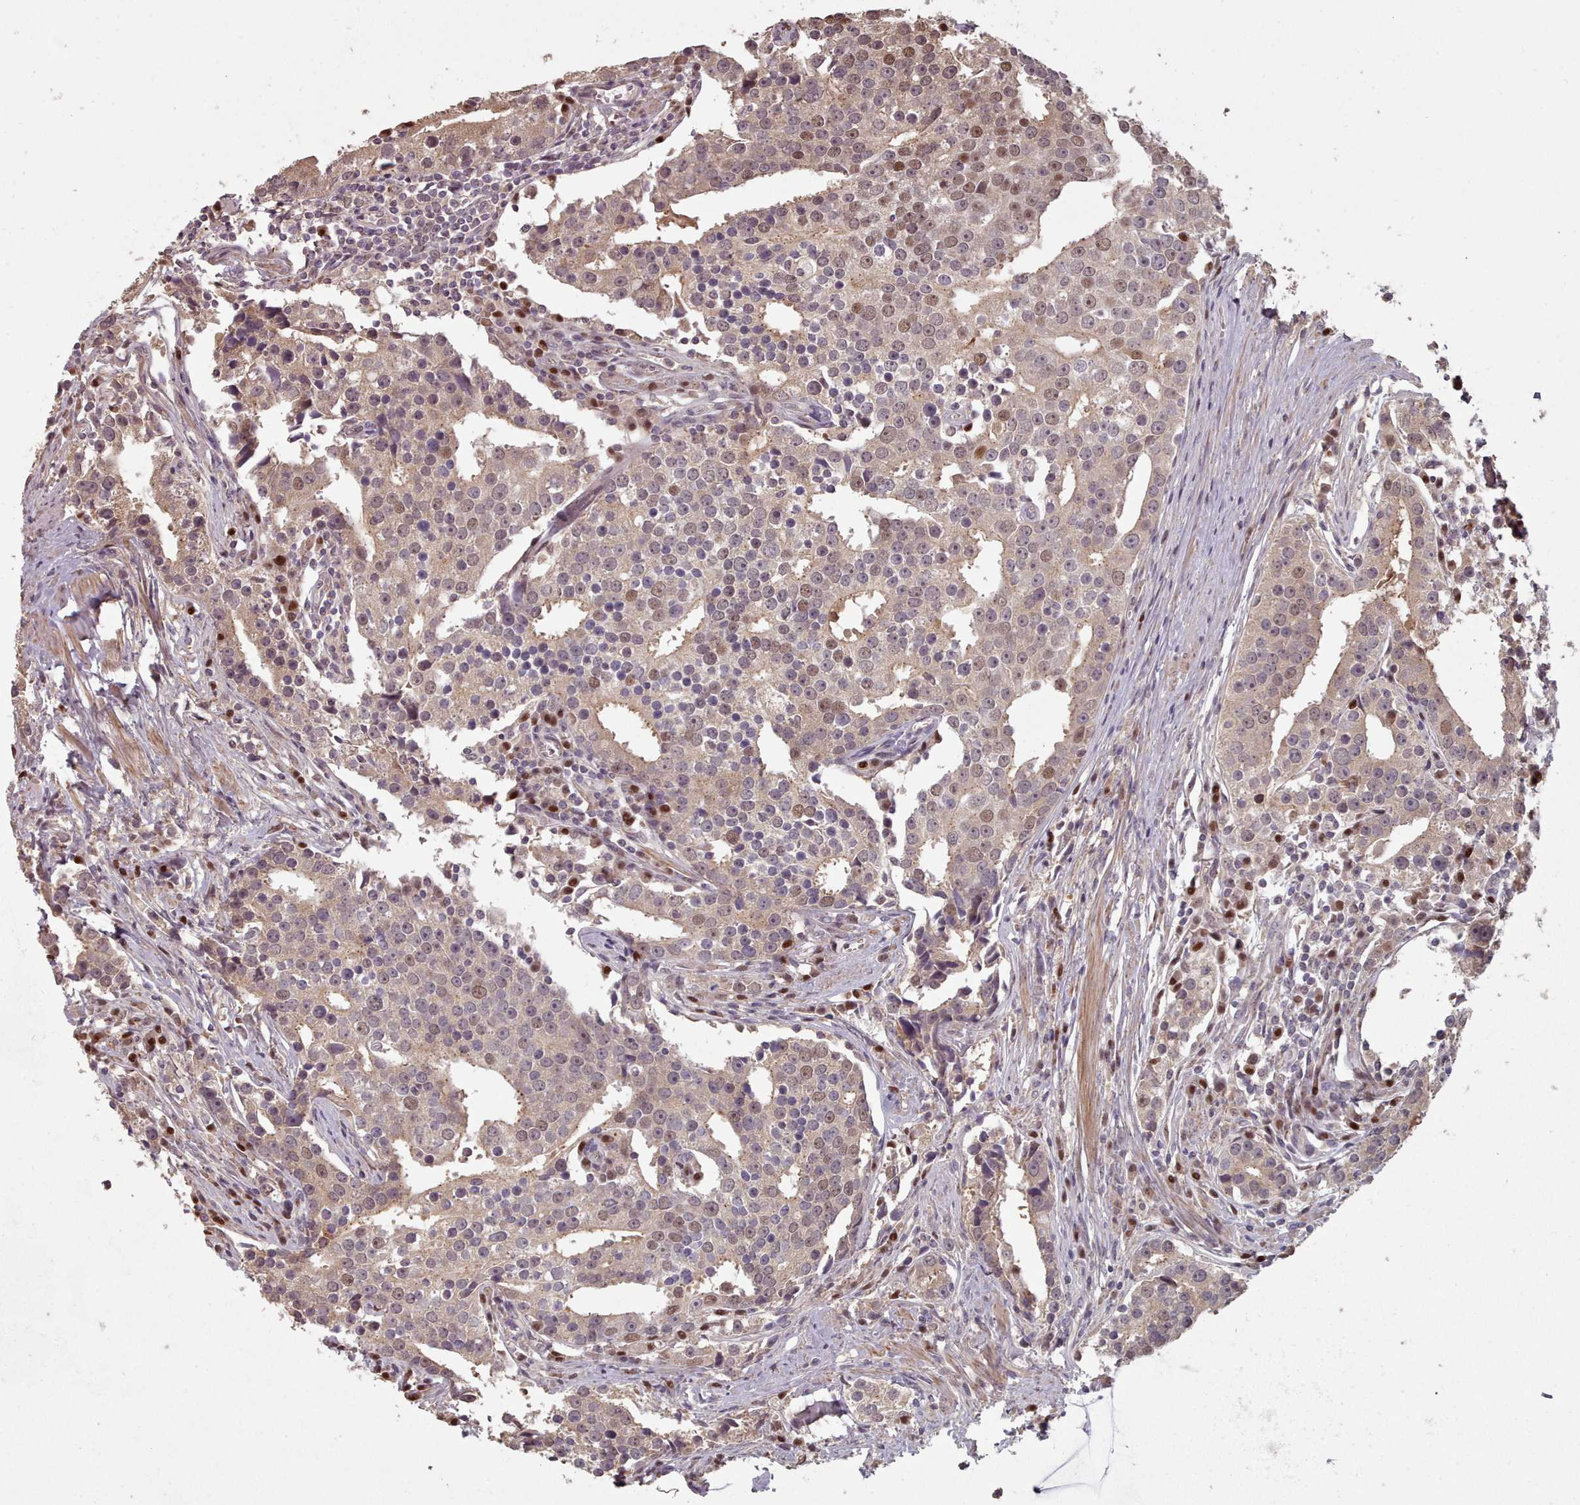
{"staining": {"intensity": "moderate", "quantity": "25%-75%", "location": "nuclear"}, "tissue": "prostate cancer", "cell_type": "Tumor cells", "image_type": "cancer", "snomed": [{"axis": "morphology", "description": "Adenocarcinoma, High grade"}, {"axis": "topography", "description": "Prostate"}], "caption": "This is a photomicrograph of immunohistochemistry staining of prostate high-grade adenocarcinoma, which shows moderate expression in the nuclear of tumor cells.", "gene": "ERCC6L", "patient": {"sex": "male", "age": 71}}